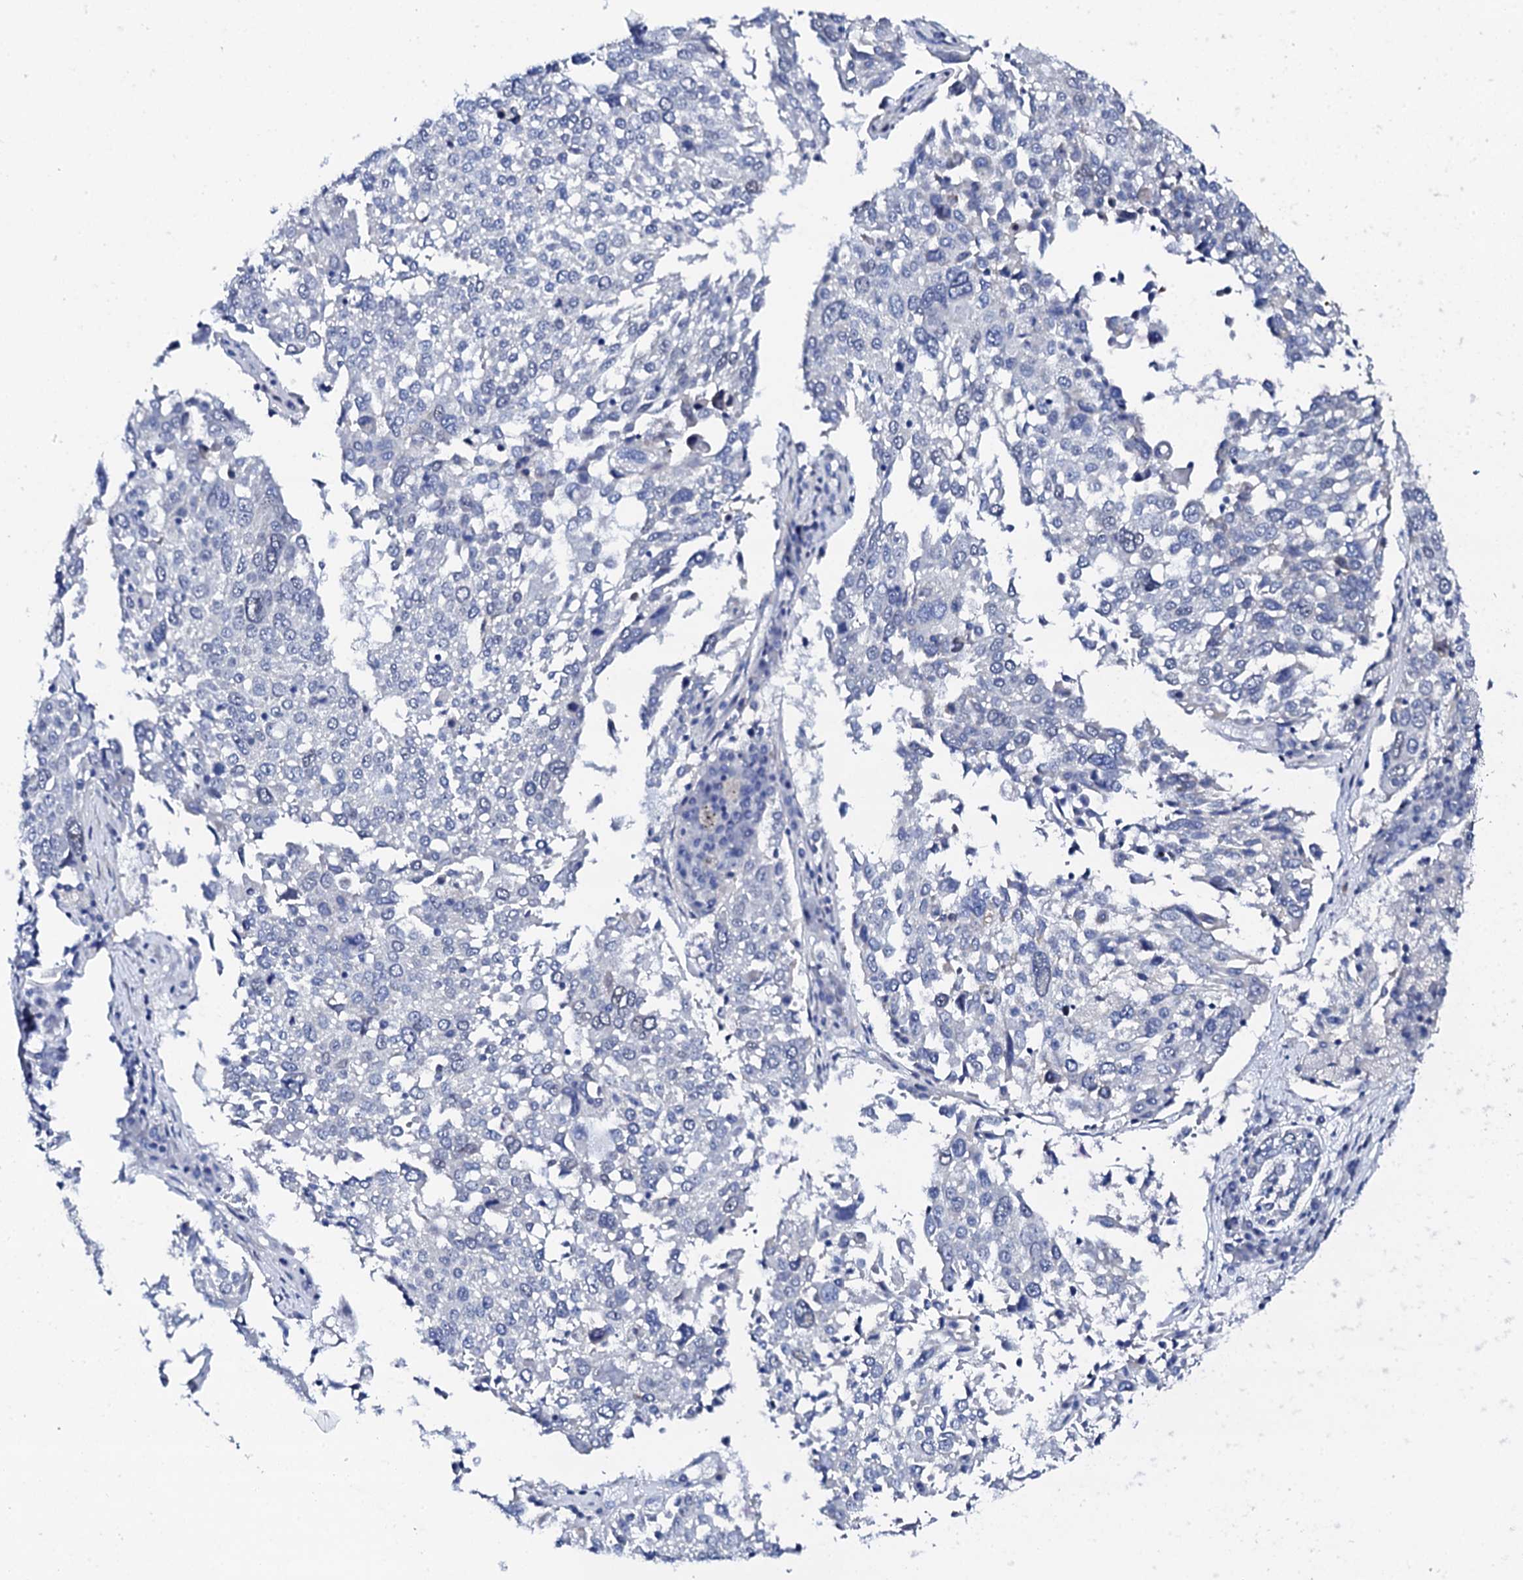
{"staining": {"intensity": "negative", "quantity": "none", "location": "none"}, "tissue": "lung cancer", "cell_type": "Tumor cells", "image_type": "cancer", "snomed": [{"axis": "morphology", "description": "Squamous cell carcinoma, NOS"}, {"axis": "topography", "description": "Lung"}], "caption": "A histopathology image of human lung squamous cell carcinoma is negative for staining in tumor cells.", "gene": "NUDT13", "patient": {"sex": "male", "age": 65}}